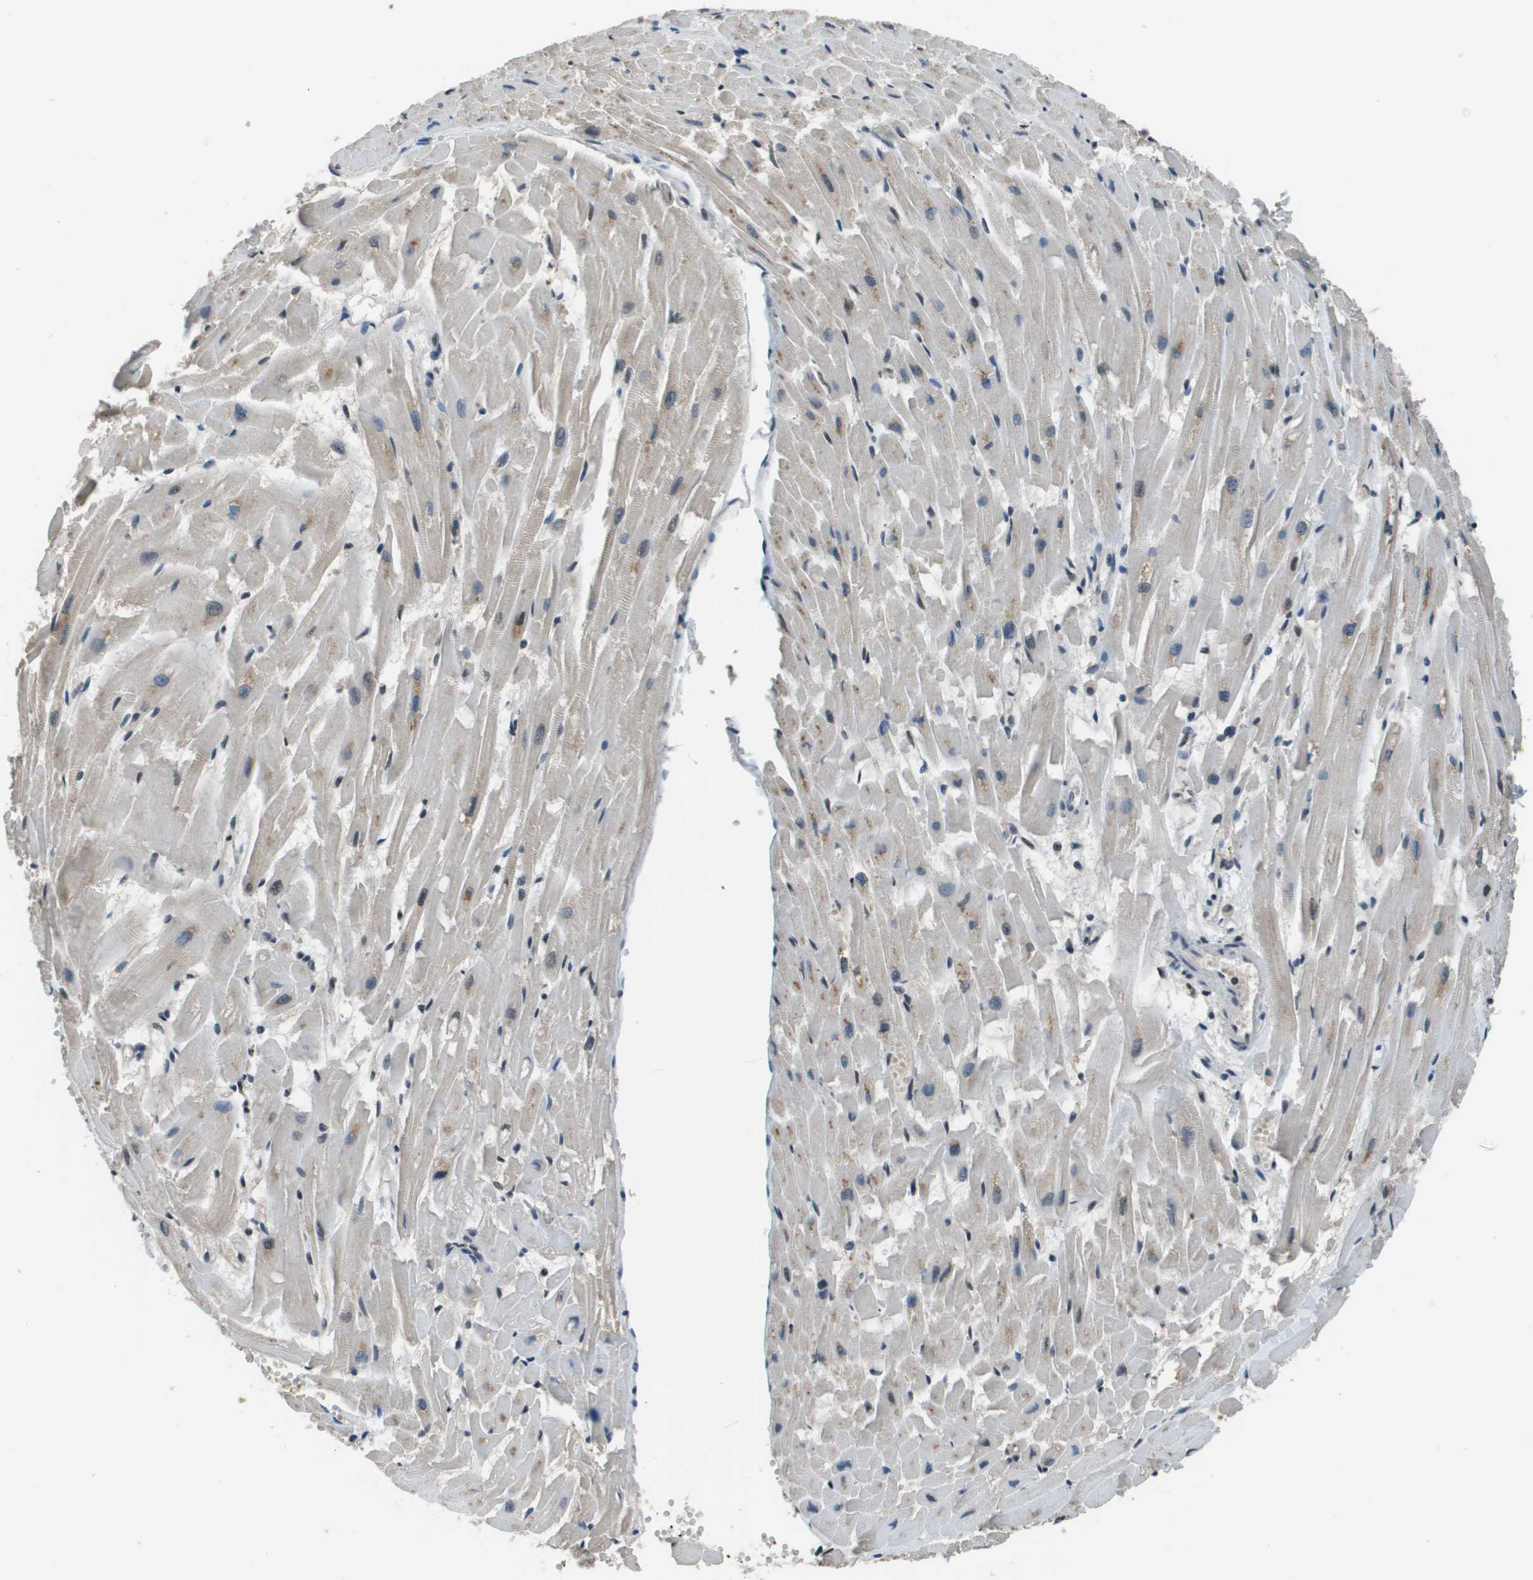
{"staining": {"intensity": "moderate", "quantity": "25%-75%", "location": "nuclear"}, "tissue": "heart muscle", "cell_type": "Cardiomyocytes", "image_type": "normal", "snomed": [{"axis": "morphology", "description": "Normal tissue, NOS"}, {"axis": "topography", "description": "Heart"}], "caption": "Immunohistochemistry (IHC) (DAB (3,3'-diaminobenzidine)) staining of normal human heart muscle displays moderate nuclear protein positivity in approximately 25%-75% of cardiomyocytes. (IHC, brightfield microscopy, high magnification).", "gene": "THRAP3", "patient": {"sex": "female", "age": 19}}